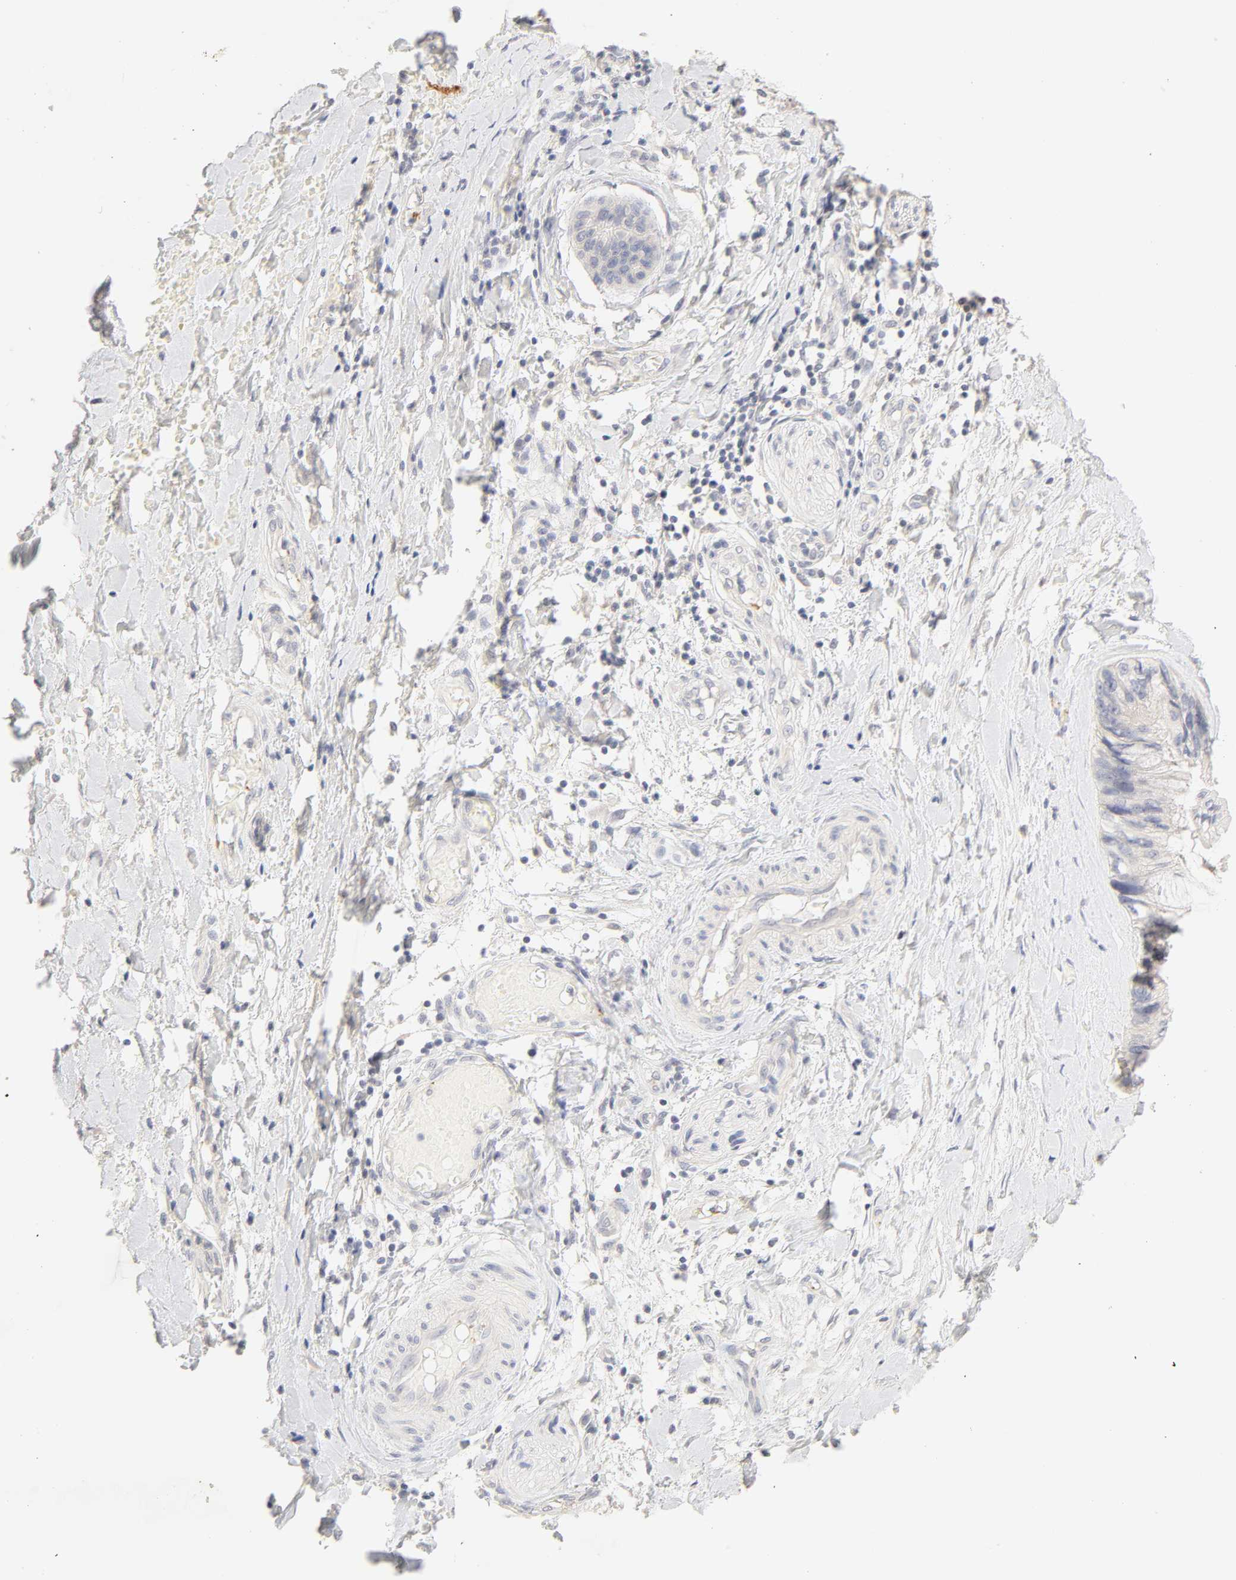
{"staining": {"intensity": "negative", "quantity": "none", "location": "none"}, "tissue": "ovarian cancer", "cell_type": "Tumor cells", "image_type": "cancer", "snomed": [{"axis": "morphology", "description": "Cystadenocarcinoma, mucinous, NOS"}, {"axis": "topography", "description": "Ovary"}], "caption": "A high-resolution photomicrograph shows immunohistochemistry staining of mucinous cystadenocarcinoma (ovarian), which demonstrates no significant expression in tumor cells.", "gene": "CYP4B1", "patient": {"sex": "female", "age": 39}}